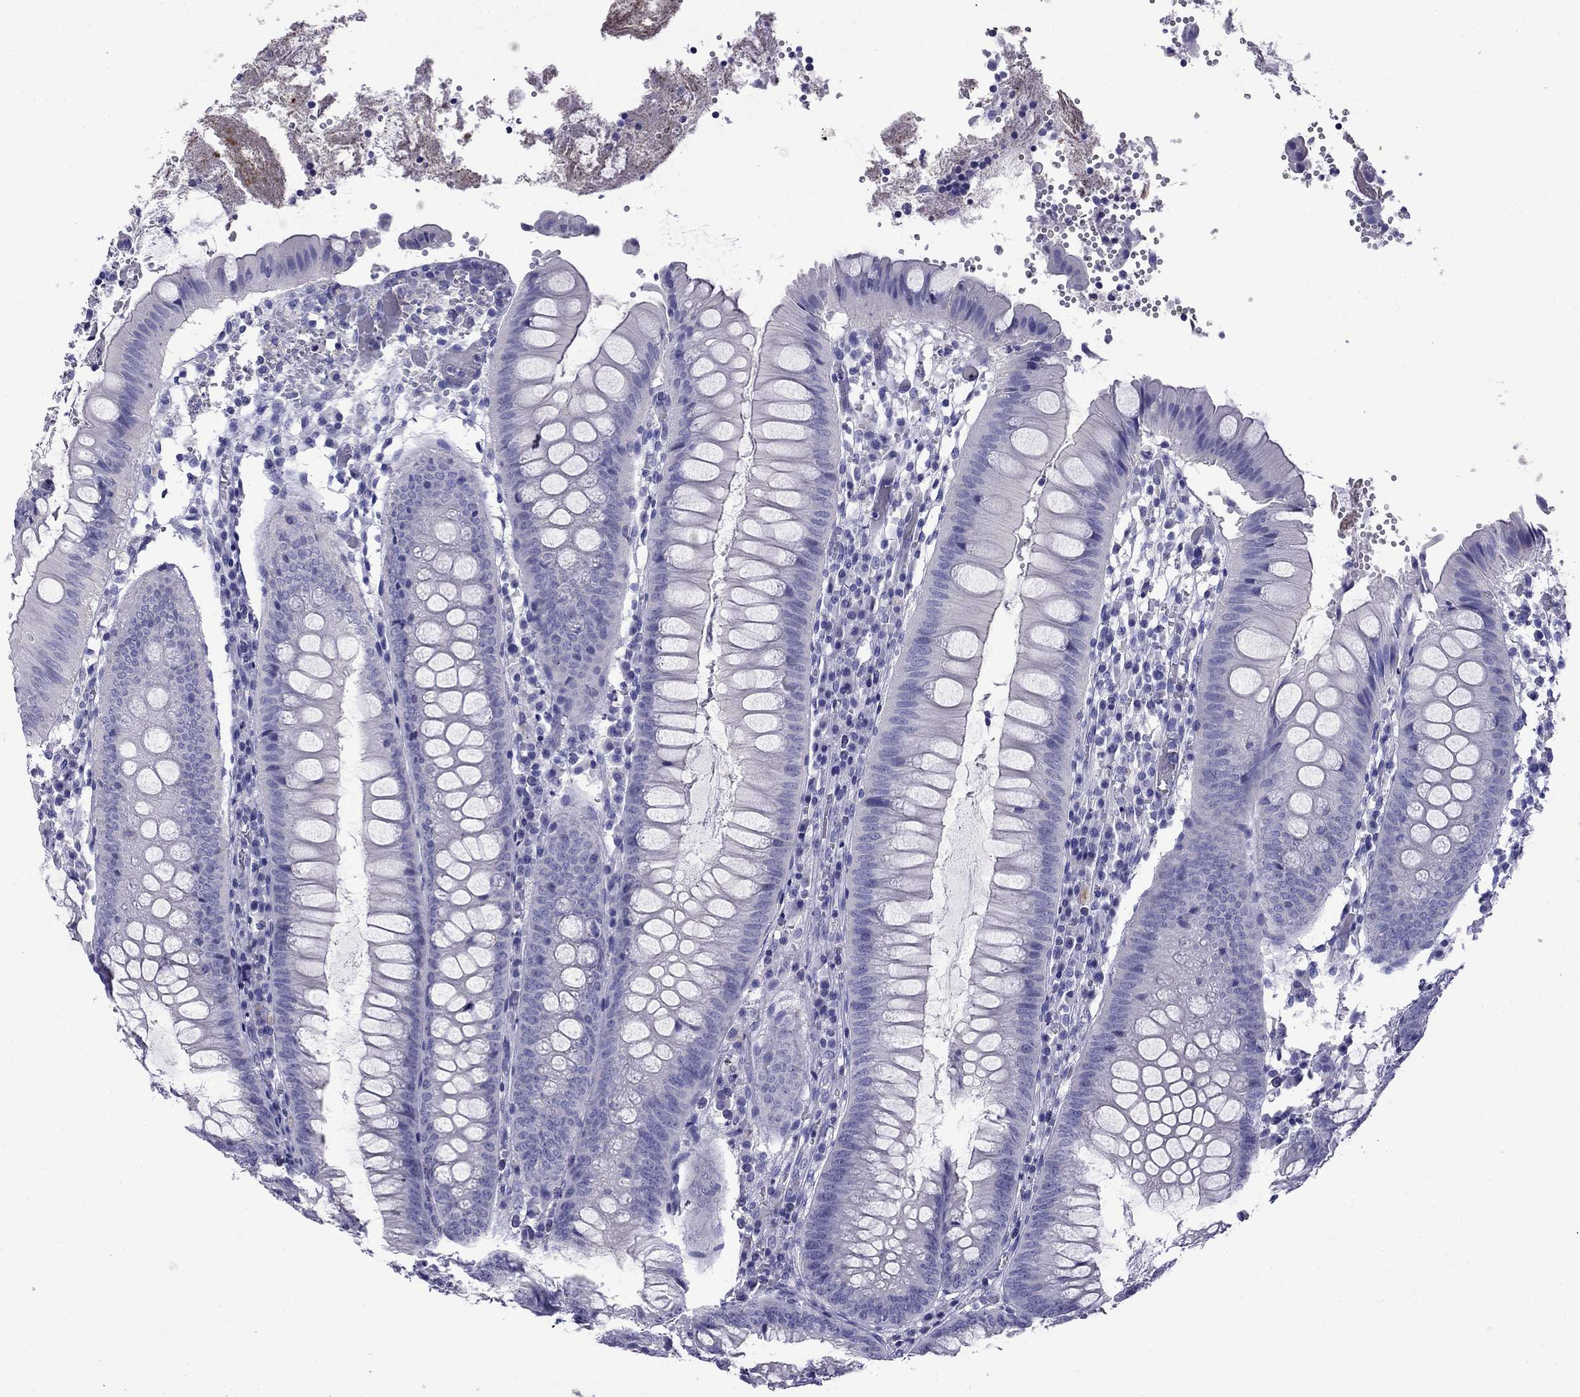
{"staining": {"intensity": "negative", "quantity": "none", "location": "none"}, "tissue": "appendix", "cell_type": "Glandular cells", "image_type": "normal", "snomed": [{"axis": "morphology", "description": "Normal tissue, NOS"}, {"axis": "morphology", "description": "Inflammation, NOS"}, {"axis": "topography", "description": "Appendix"}], "caption": "Immunohistochemistry of normal human appendix demonstrates no positivity in glandular cells.", "gene": "MYO15A", "patient": {"sex": "male", "age": 16}}